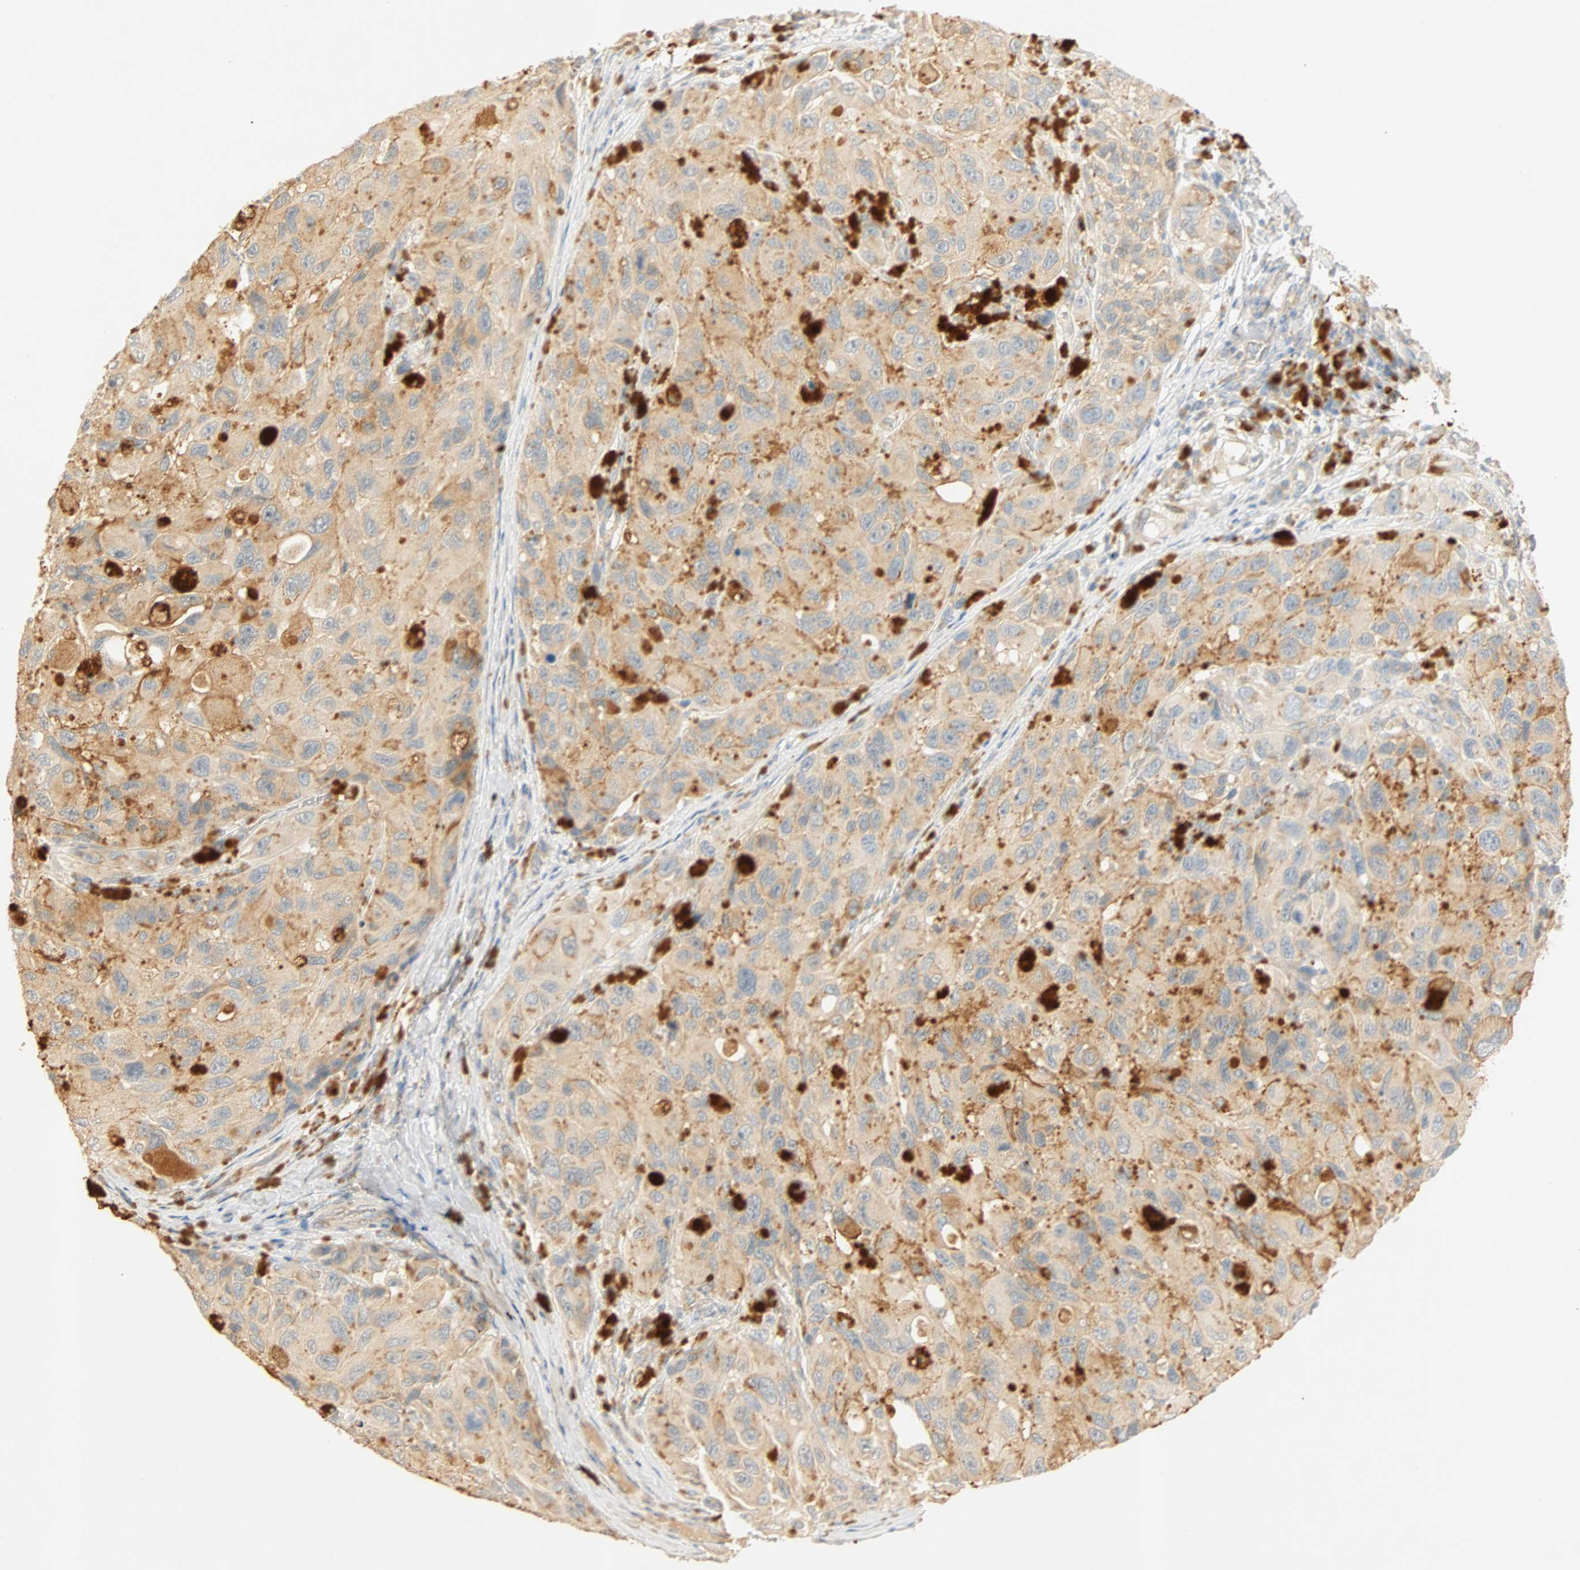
{"staining": {"intensity": "moderate", "quantity": "25%-75%", "location": "cytoplasmic/membranous"}, "tissue": "melanoma", "cell_type": "Tumor cells", "image_type": "cancer", "snomed": [{"axis": "morphology", "description": "Malignant melanoma, NOS"}, {"axis": "topography", "description": "Skin"}], "caption": "This image reveals malignant melanoma stained with immunohistochemistry (IHC) to label a protein in brown. The cytoplasmic/membranous of tumor cells show moderate positivity for the protein. Nuclei are counter-stained blue.", "gene": "SELENBP1", "patient": {"sex": "female", "age": 73}}